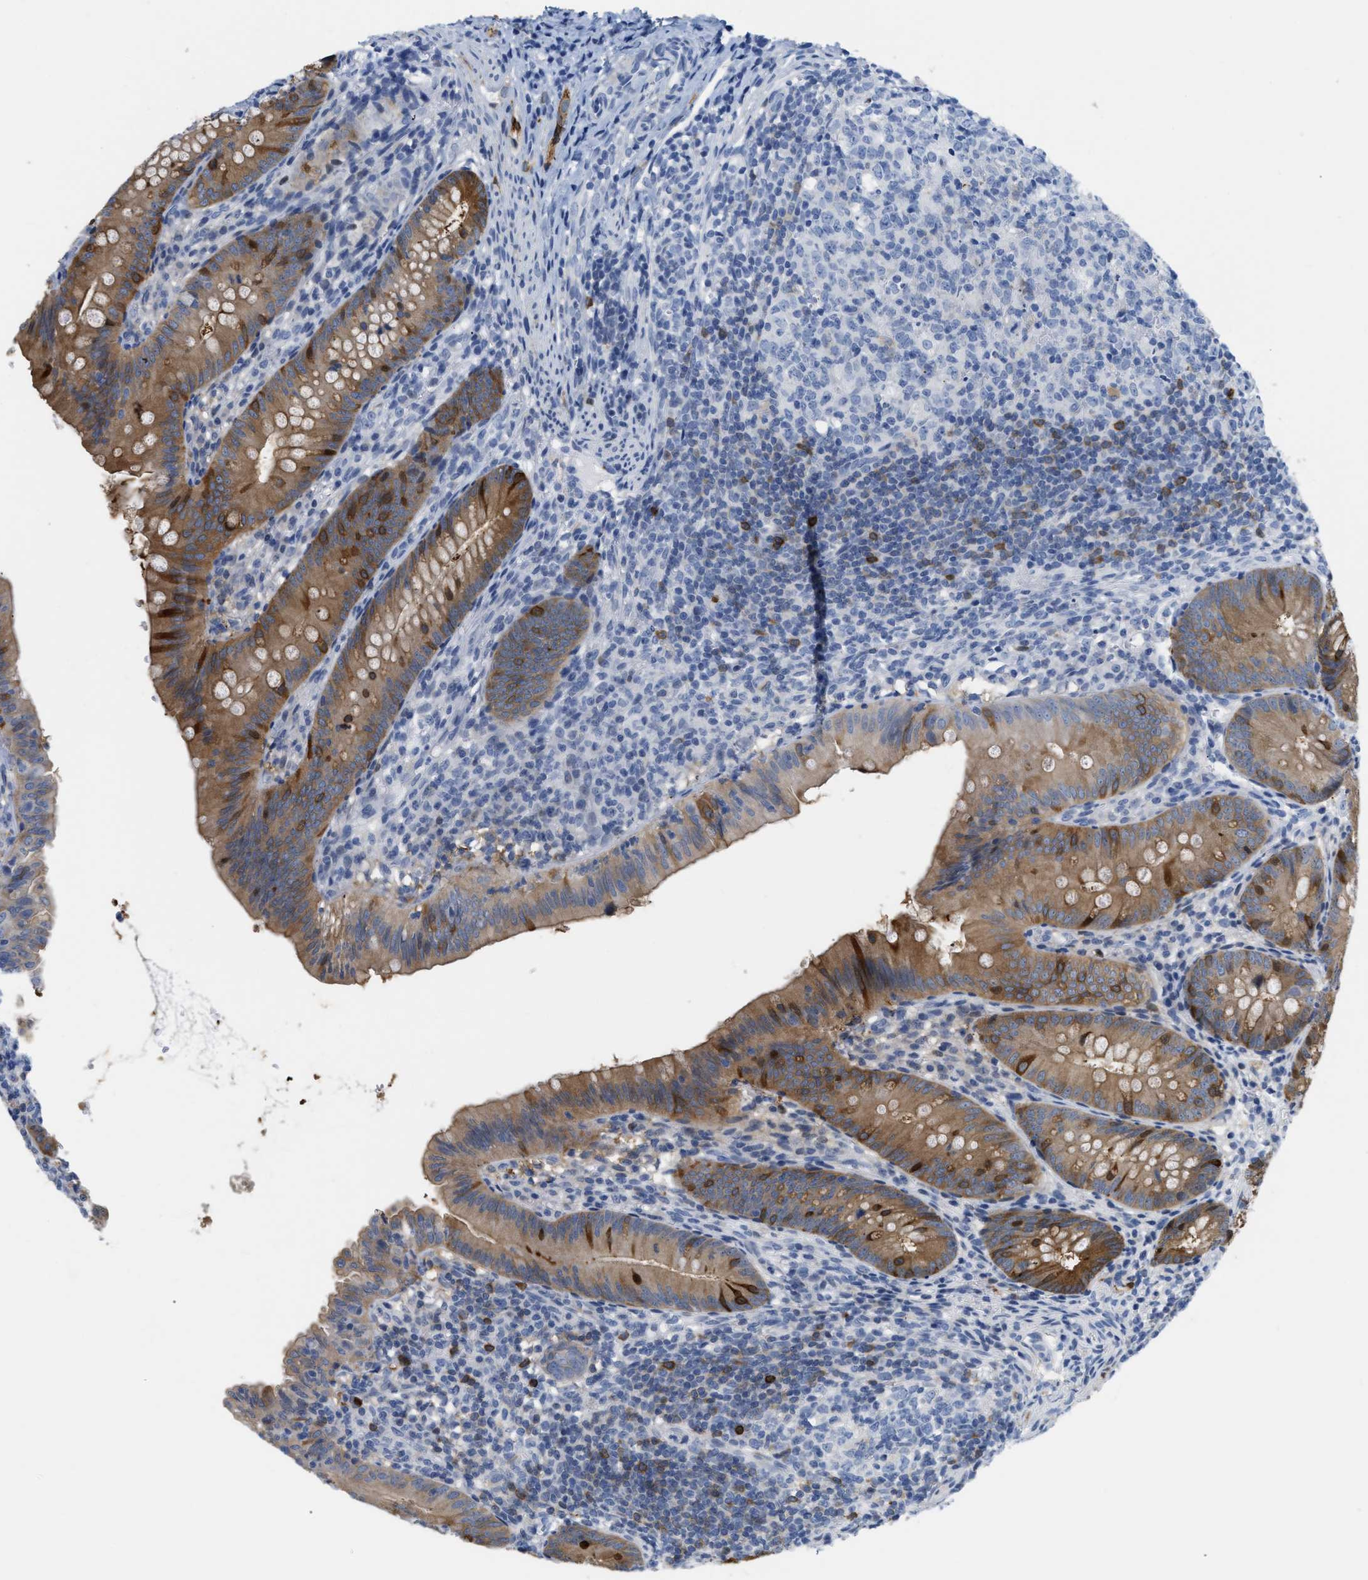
{"staining": {"intensity": "moderate", "quantity": ">75%", "location": "cytoplasmic/membranous"}, "tissue": "appendix", "cell_type": "Glandular cells", "image_type": "normal", "snomed": [{"axis": "morphology", "description": "Normal tissue, NOS"}, {"axis": "topography", "description": "Appendix"}], "caption": "Moderate cytoplasmic/membranous protein expression is identified in approximately >75% of glandular cells in appendix.", "gene": "CRYM", "patient": {"sex": "male", "age": 1}}